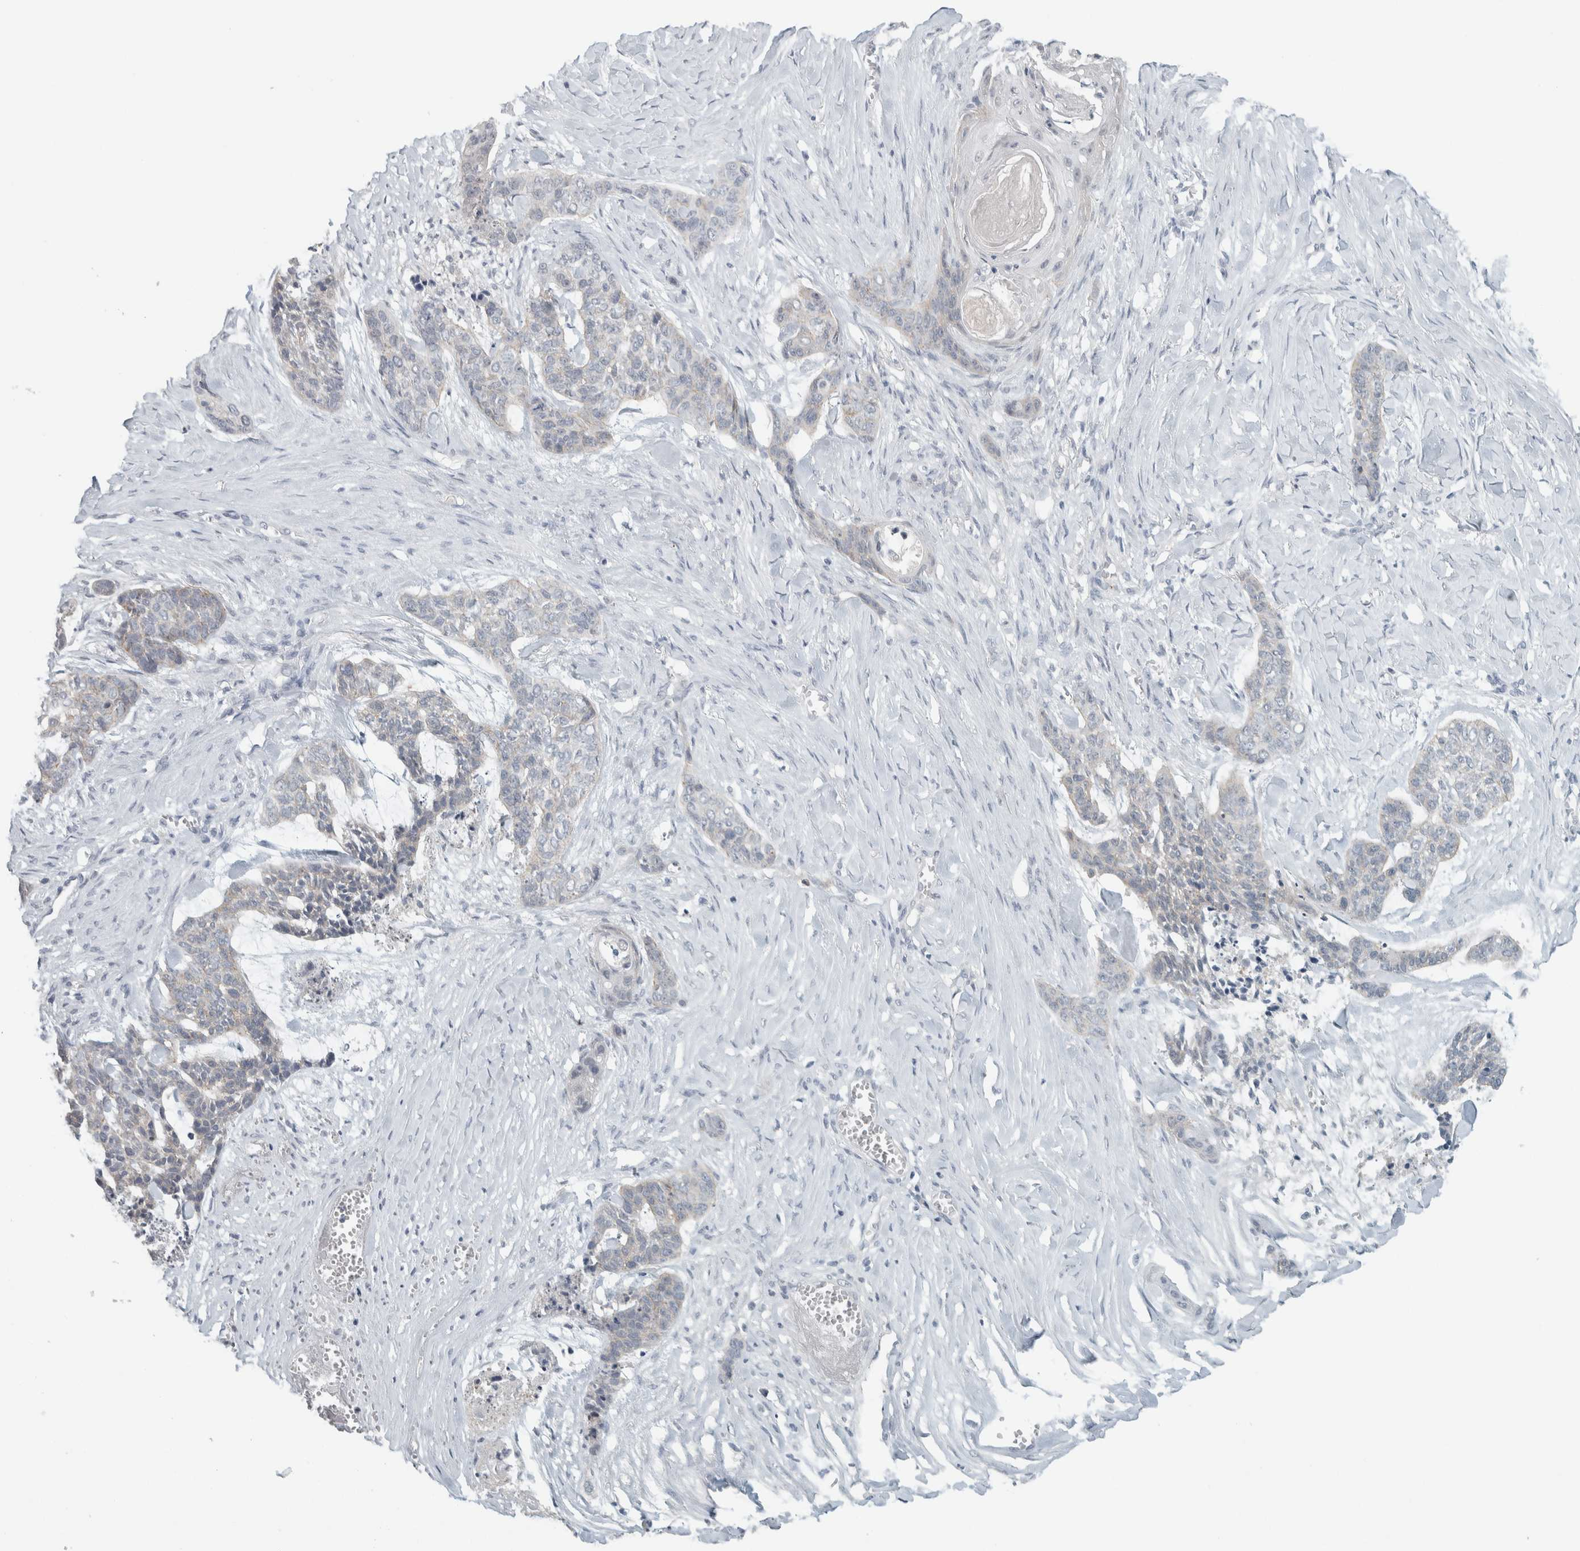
{"staining": {"intensity": "negative", "quantity": "none", "location": "none"}, "tissue": "skin cancer", "cell_type": "Tumor cells", "image_type": "cancer", "snomed": [{"axis": "morphology", "description": "Basal cell carcinoma"}, {"axis": "topography", "description": "Skin"}], "caption": "The micrograph displays no staining of tumor cells in skin cancer (basal cell carcinoma).", "gene": "TRIT1", "patient": {"sex": "female", "age": 64}}